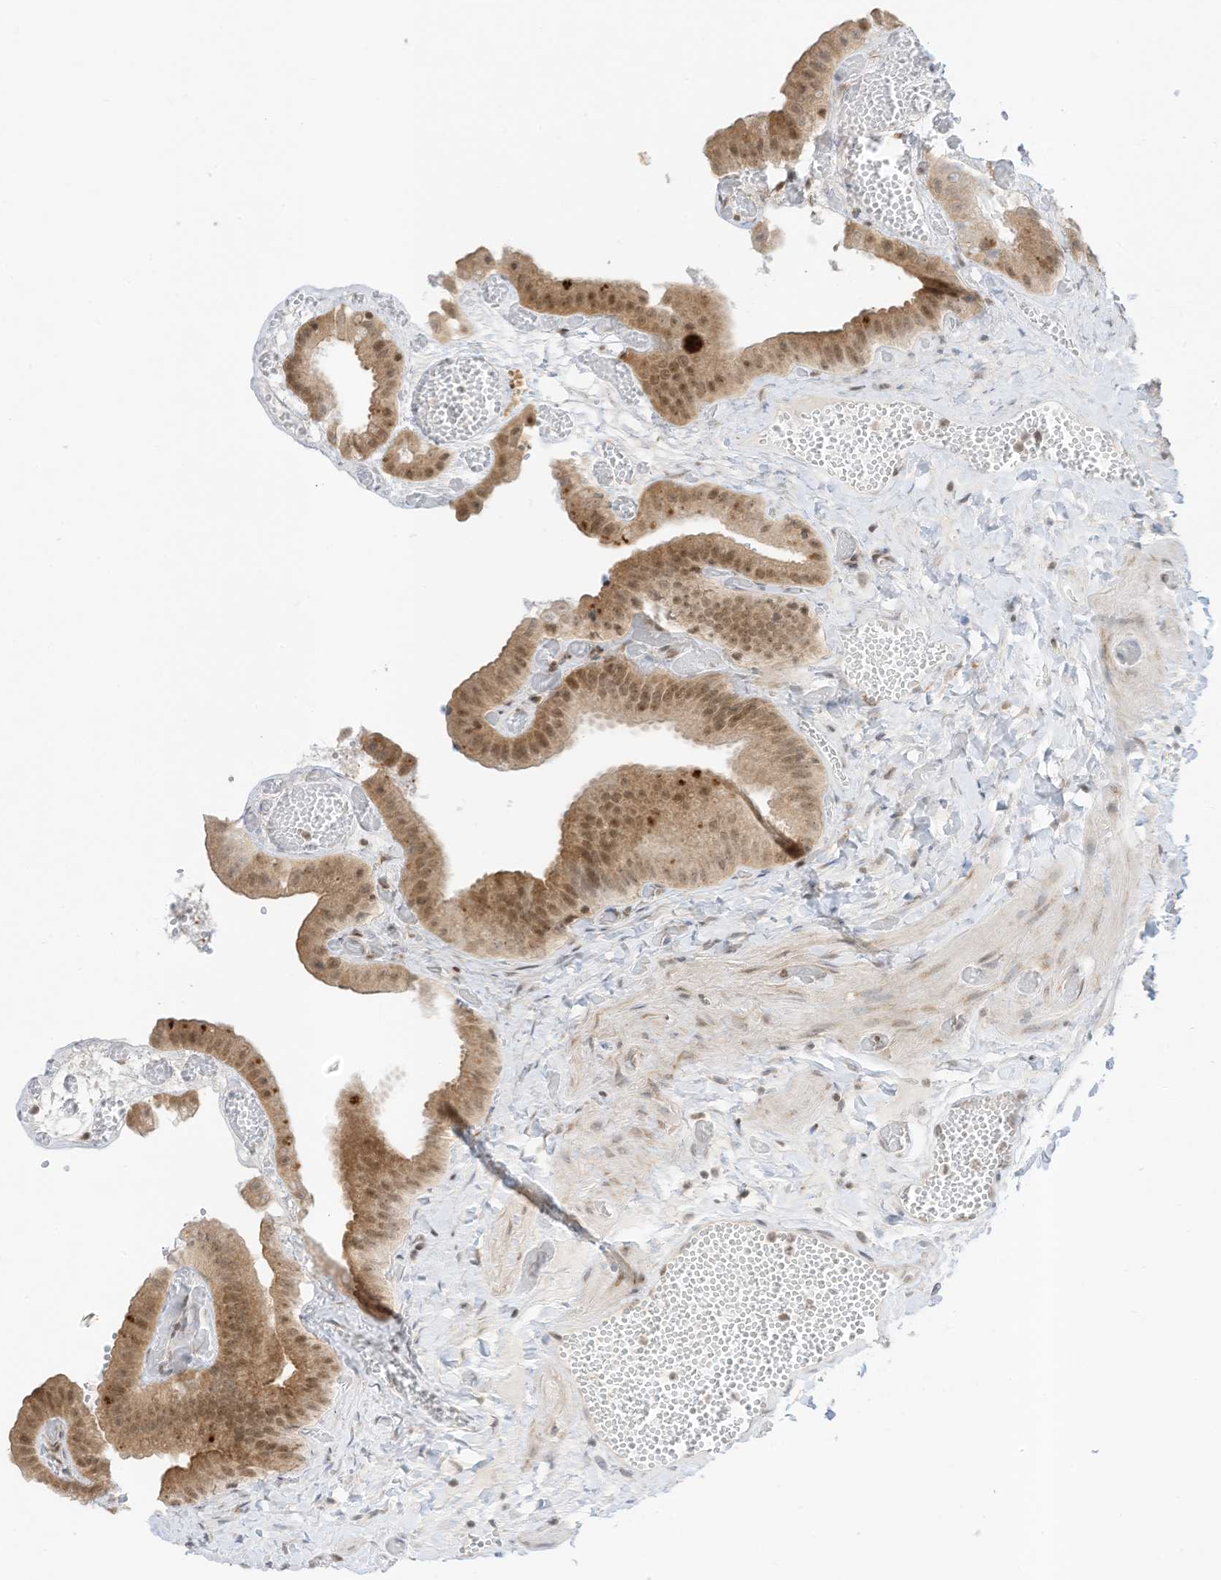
{"staining": {"intensity": "moderate", "quantity": ">75%", "location": "cytoplasmic/membranous,nuclear"}, "tissue": "gallbladder", "cell_type": "Glandular cells", "image_type": "normal", "snomed": [{"axis": "morphology", "description": "Normal tissue, NOS"}, {"axis": "topography", "description": "Gallbladder"}], "caption": "DAB (3,3'-diaminobenzidine) immunohistochemical staining of benign gallbladder displays moderate cytoplasmic/membranous,nuclear protein expression in approximately >75% of glandular cells.", "gene": "EDF1", "patient": {"sex": "female", "age": 64}}